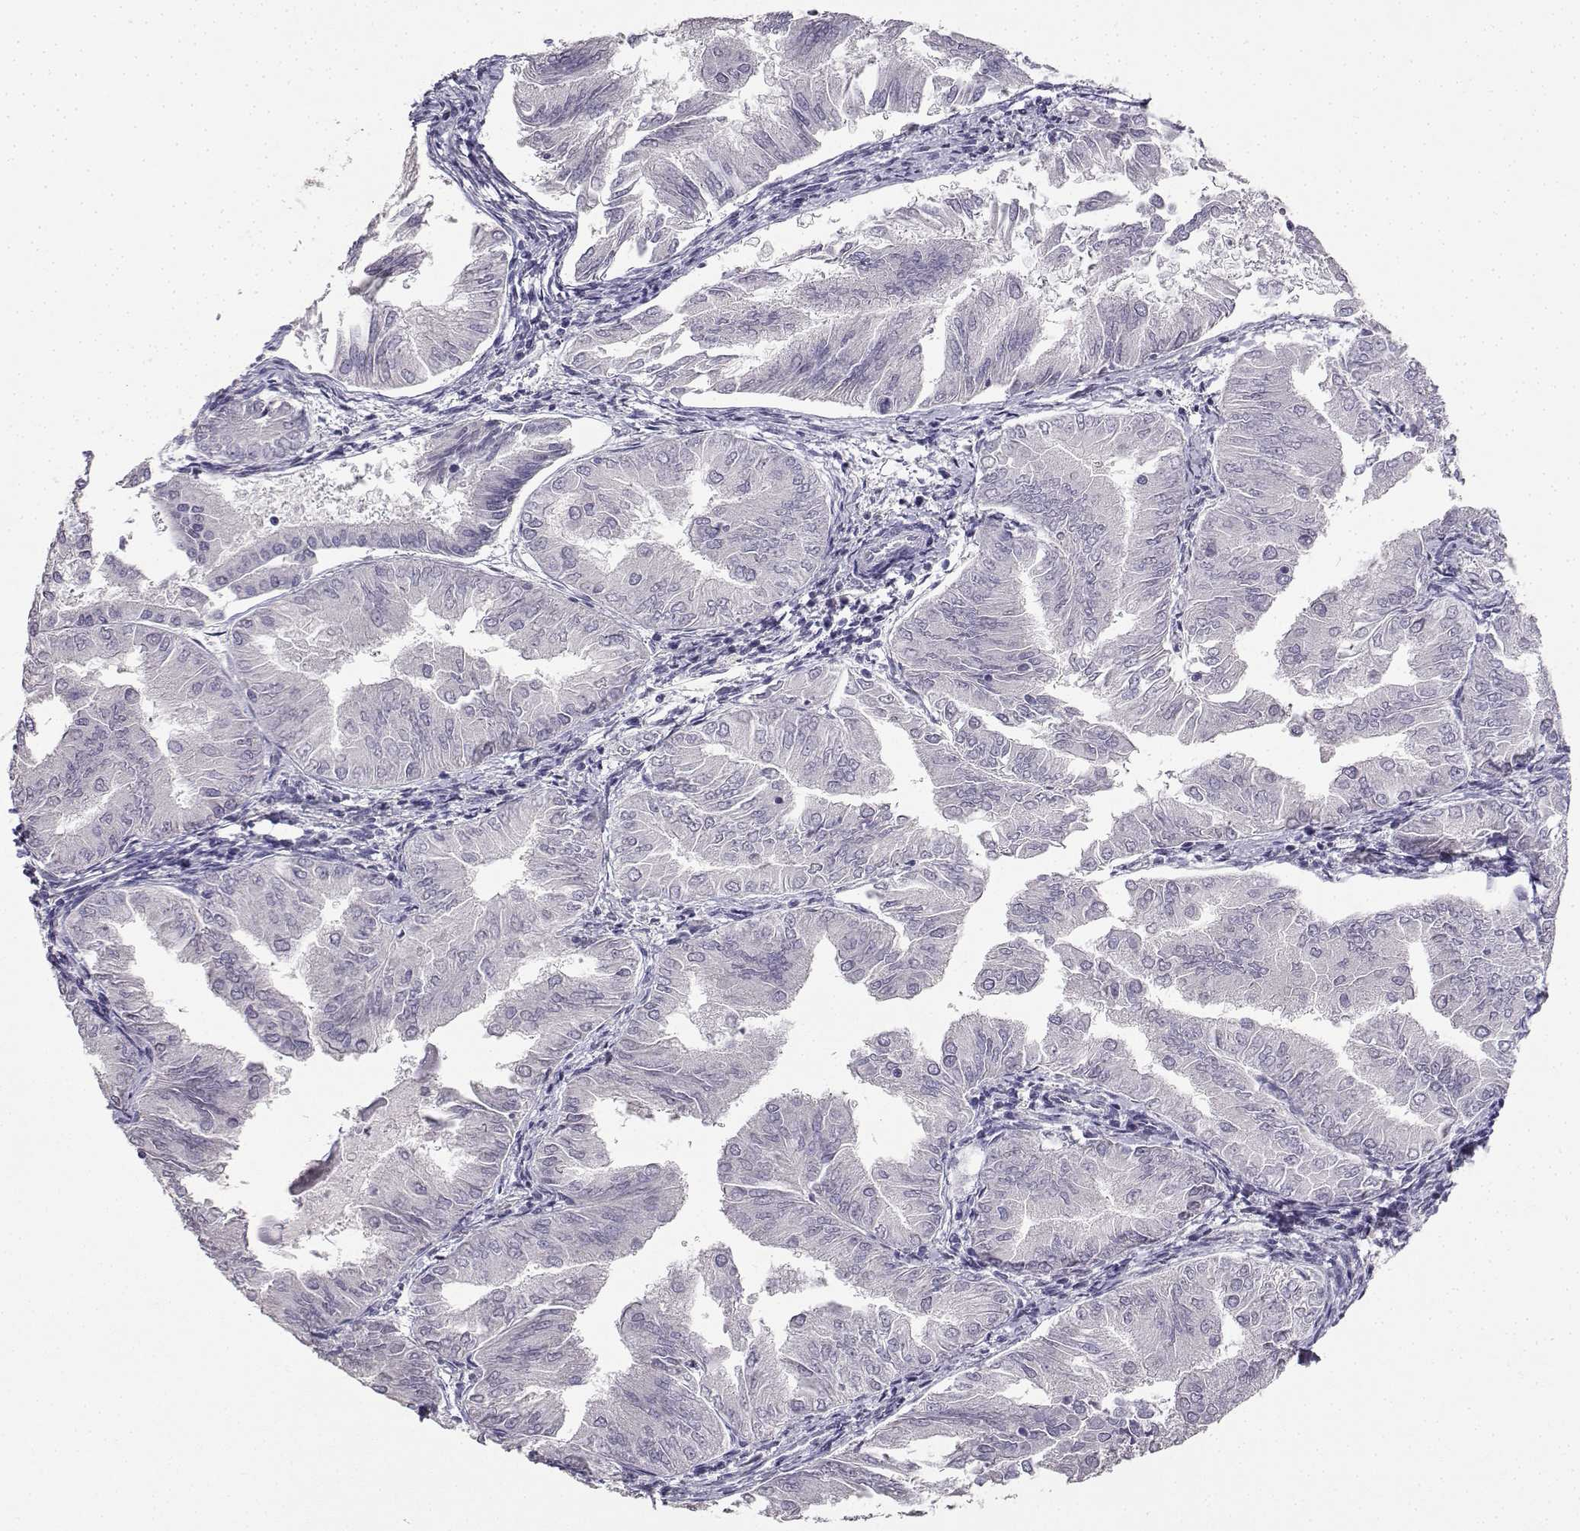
{"staining": {"intensity": "negative", "quantity": "none", "location": "none"}, "tissue": "endometrial cancer", "cell_type": "Tumor cells", "image_type": "cancer", "snomed": [{"axis": "morphology", "description": "Adenocarcinoma, NOS"}, {"axis": "topography", "description": "Endometrium"}], "caption": "A high-resolution micrograph shows IHC staining of endometrial adenocarcinoma, which reveals no significant positivity in tumor cells.", "gene": "CARTPT", "patient": {"sex": "female", "age": 53}}